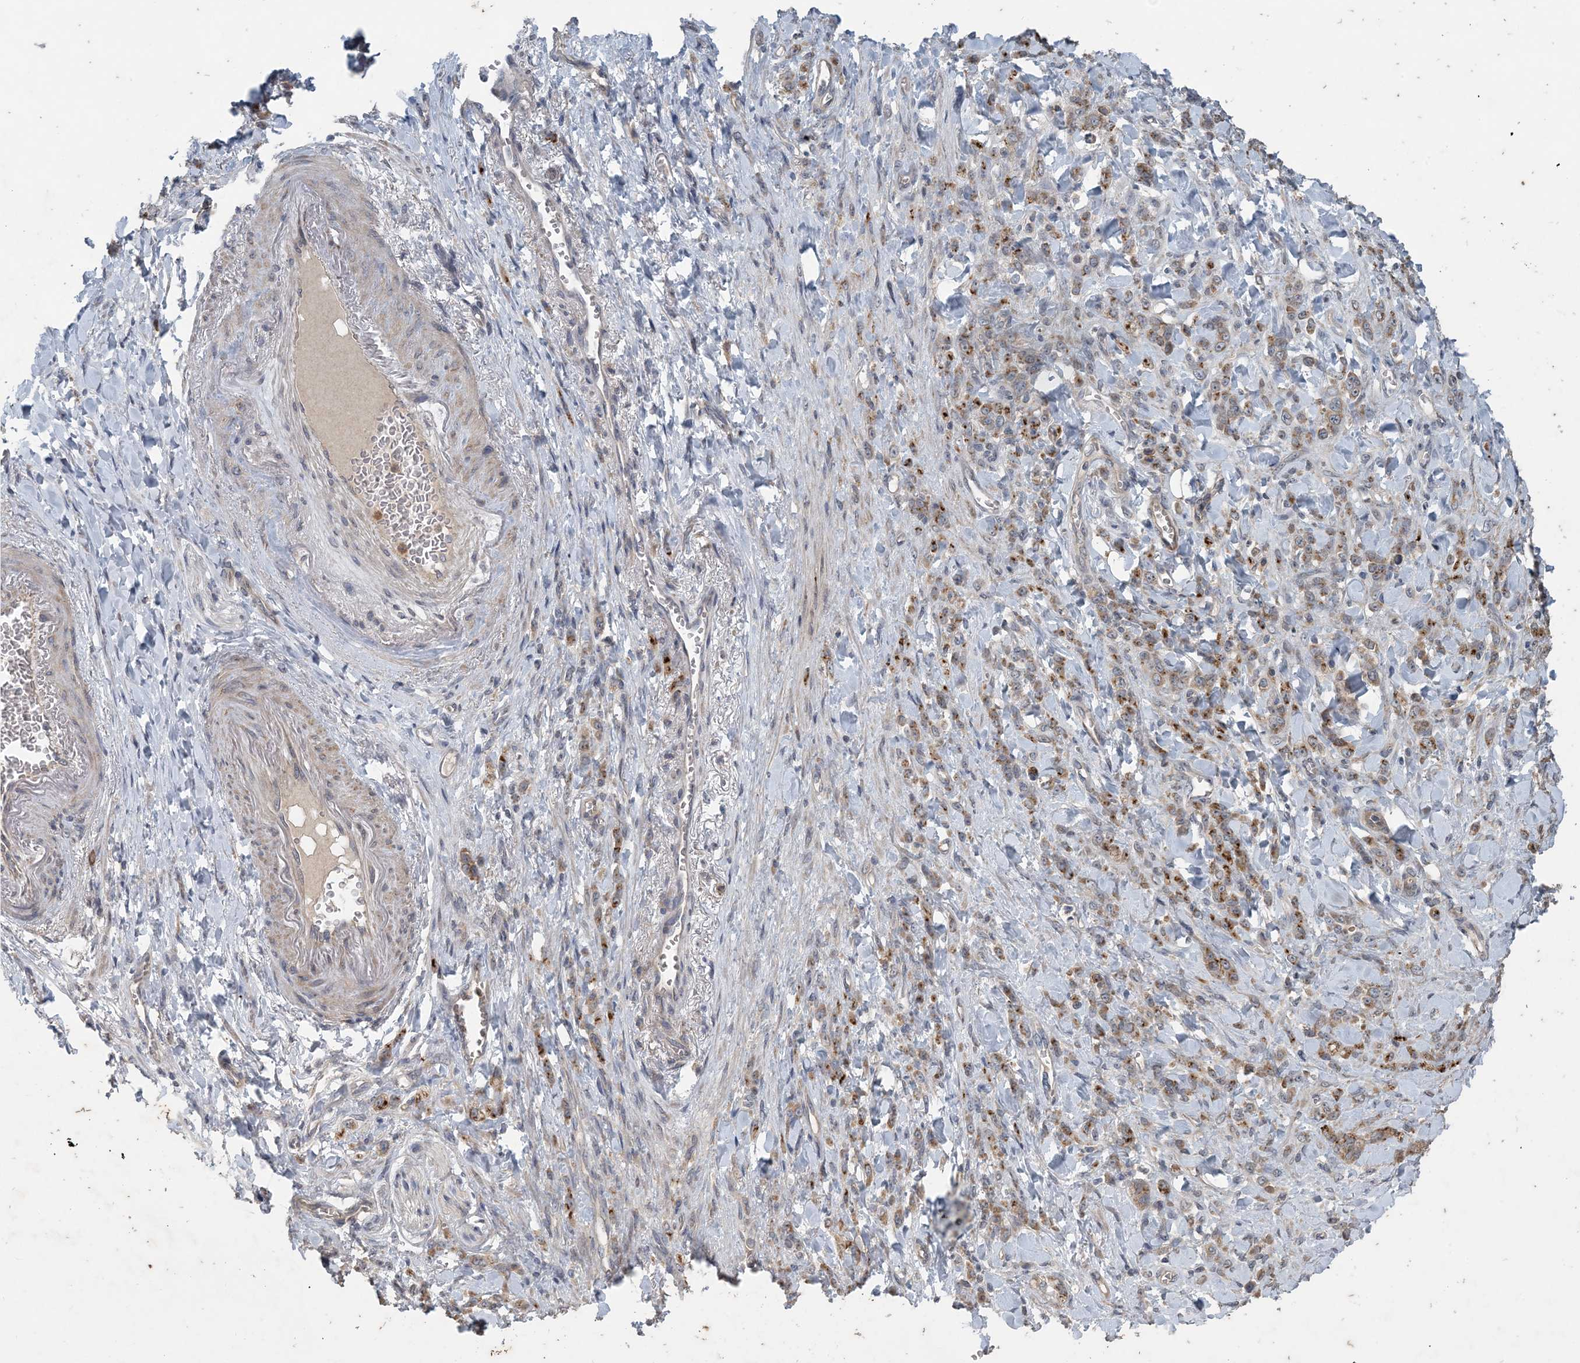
{"staining": {"intensity": "strong", "quantity": "25%-75%", "location": "cytoplasmic/membranous"}, "tissue": "stomach cancer", "cell_type": "Tumor cells", "image_type": "cancer", "snomed": [{"axis": "morphology", "description": "Normal tissue, NOS"}, {"axis": "morphology", "description": "Adenocarcinoma, NOS"}, {"axis": "topography", "description": "Stomach"}], "caption": "Immunohistochemical staining of adenocarcinoma (stomach) shows high levels of strong cytoplasmic/membranous protein expression in about 25%-75% of tumor cells.", "gene": "MYO9B", "patient": {"sex": "male", "age": 82}}